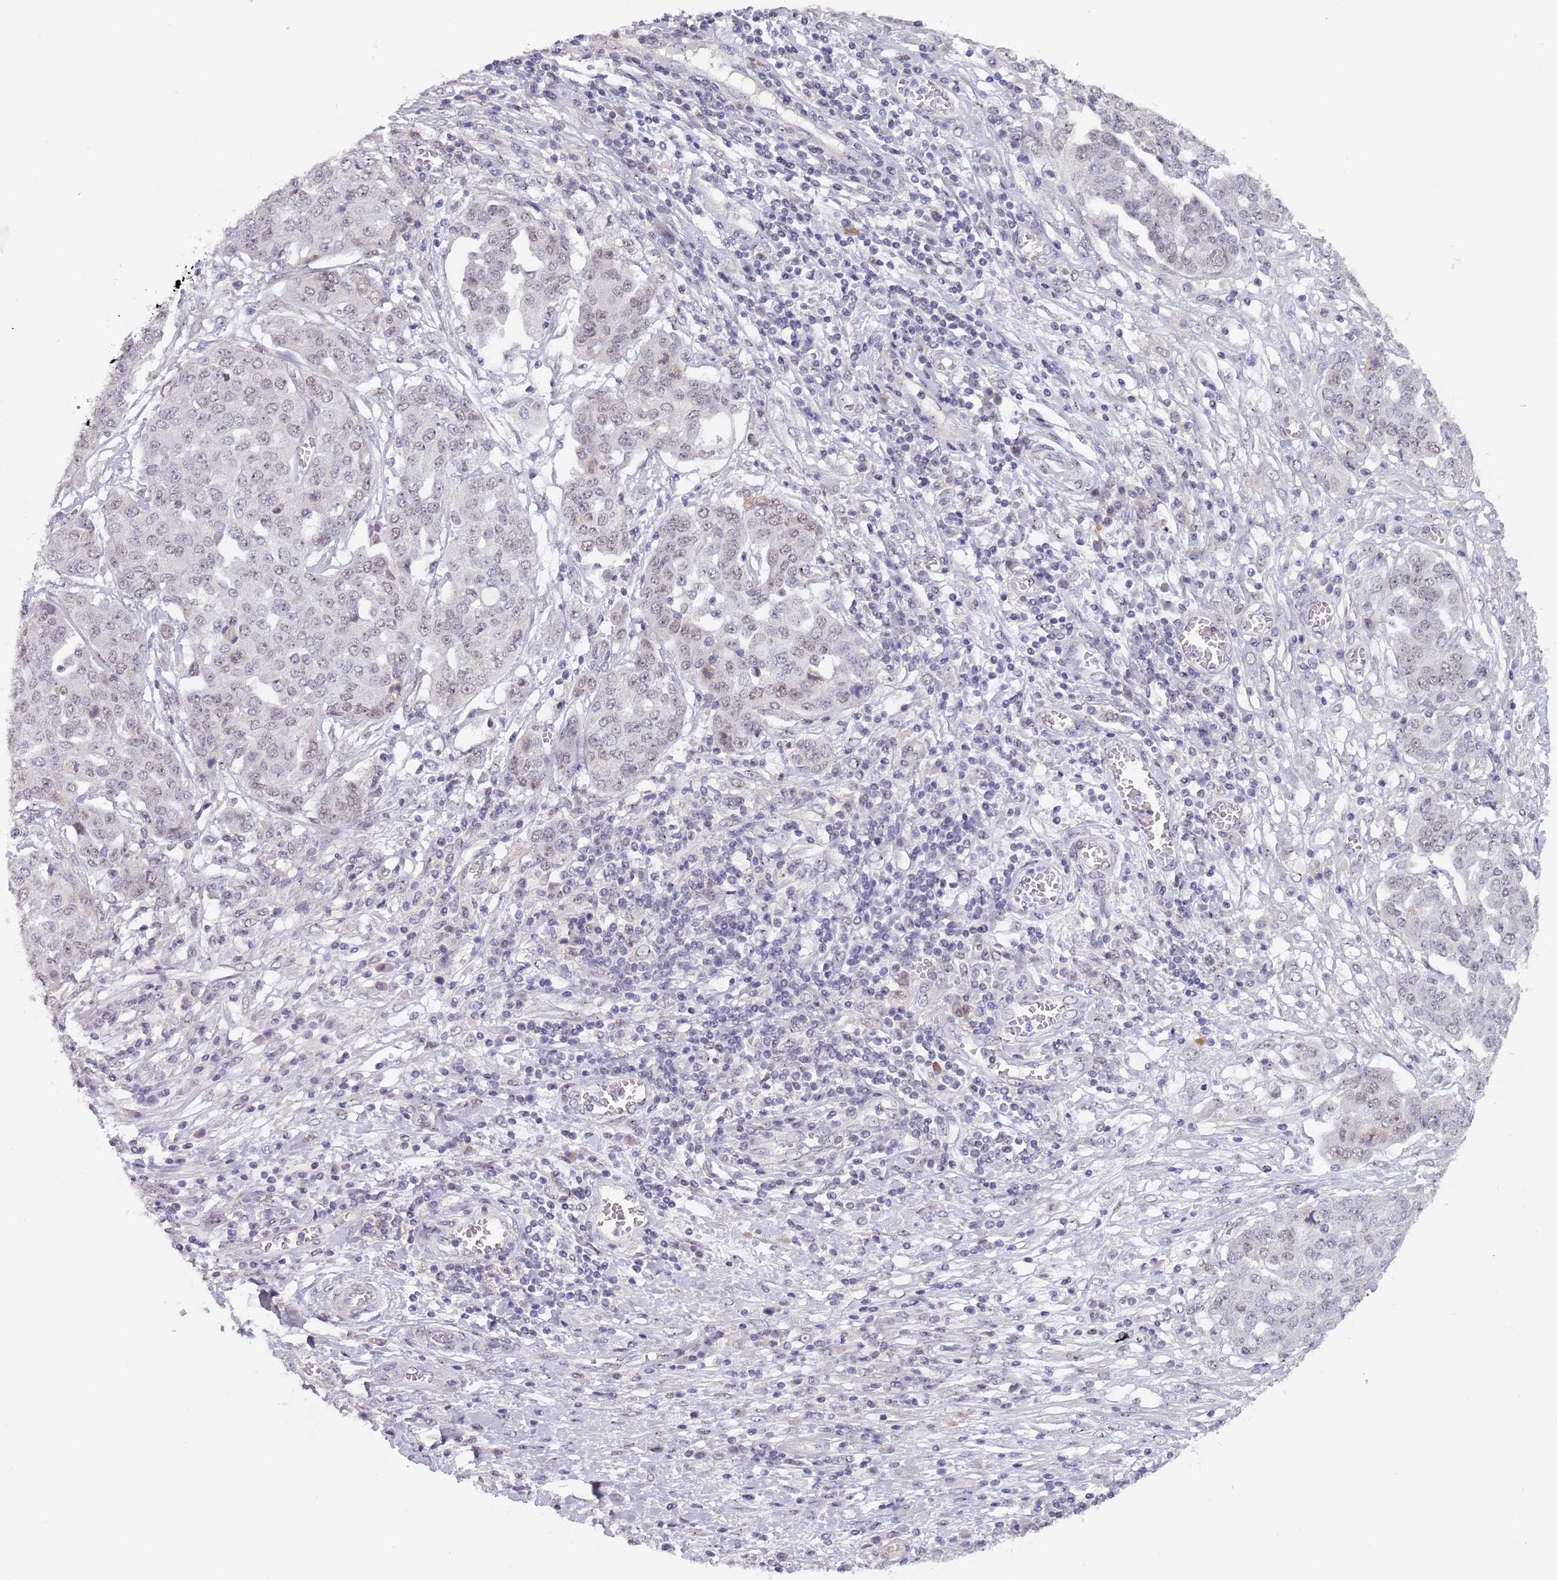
{"staining": {"intensity": "weak", "quantity": "<25%", "location": "nuclear"}, "tissue": "ovarian cancer", "cell_type": "Tumor cells", "image_type": "cancer", "snomed": [{"axis": "morphology", "description": "Cystadenocarcinoma, serous, NOS"}, {"axis": "topography", "description": "Soft tissue"}, {"axis": "topography", "description": "Ovary"}], "caption": "An immunohistochemistry histopathology image of ovarian serous cystadenocarcinoma is shown. There is no staining in tumor cells of ovarian serous cystadenocarcinoma.", "gene": "CIZ1", "patient": {"sex": "female", "age": 57}}